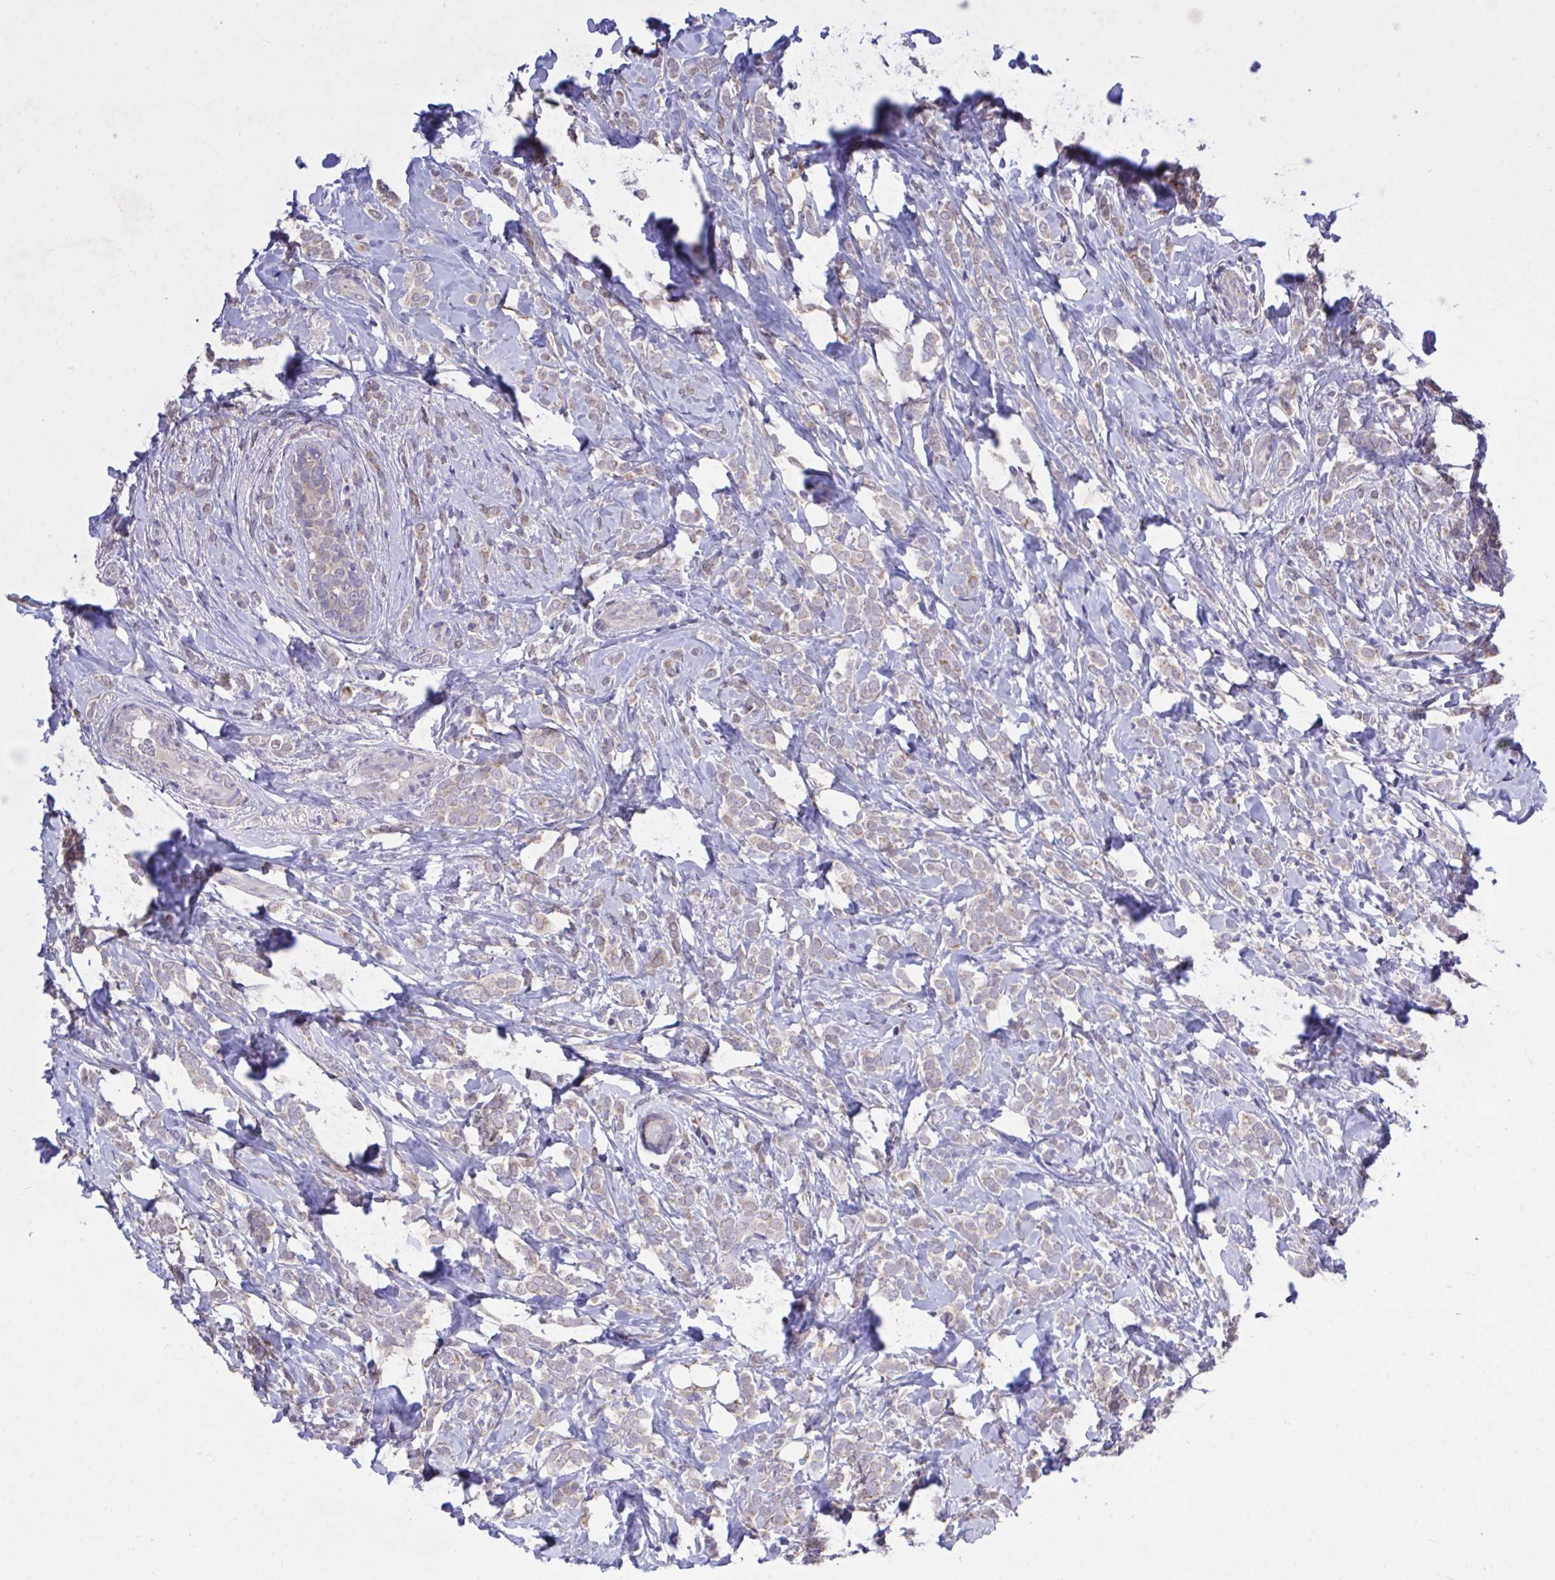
{"staining": {"intensity": "weak", "quantity": ">75%", "location": "cytoplasmic/membranous"}, "tissue": "breast cancer", "cell_type": "Tumor cells", "image_type": "cancer", "snomed": [{"axis": "morphology", "description": "Lobular carcinoma"}, {"axis": "topography", "description": "Breast"}], "caption": "High-magnification brightfield microscopy of breast cancer (lobular carcinoma) stained with DAB (3,3'-diaminobenzidine) (brown) and counterstained with hematoxylin (blue). tumor cells exhibit weak cytoplasmic/membranous expression is seen in about>75% of cells.", "gene": "MPC2", "patient": {"sex": "female", "age": 49}}